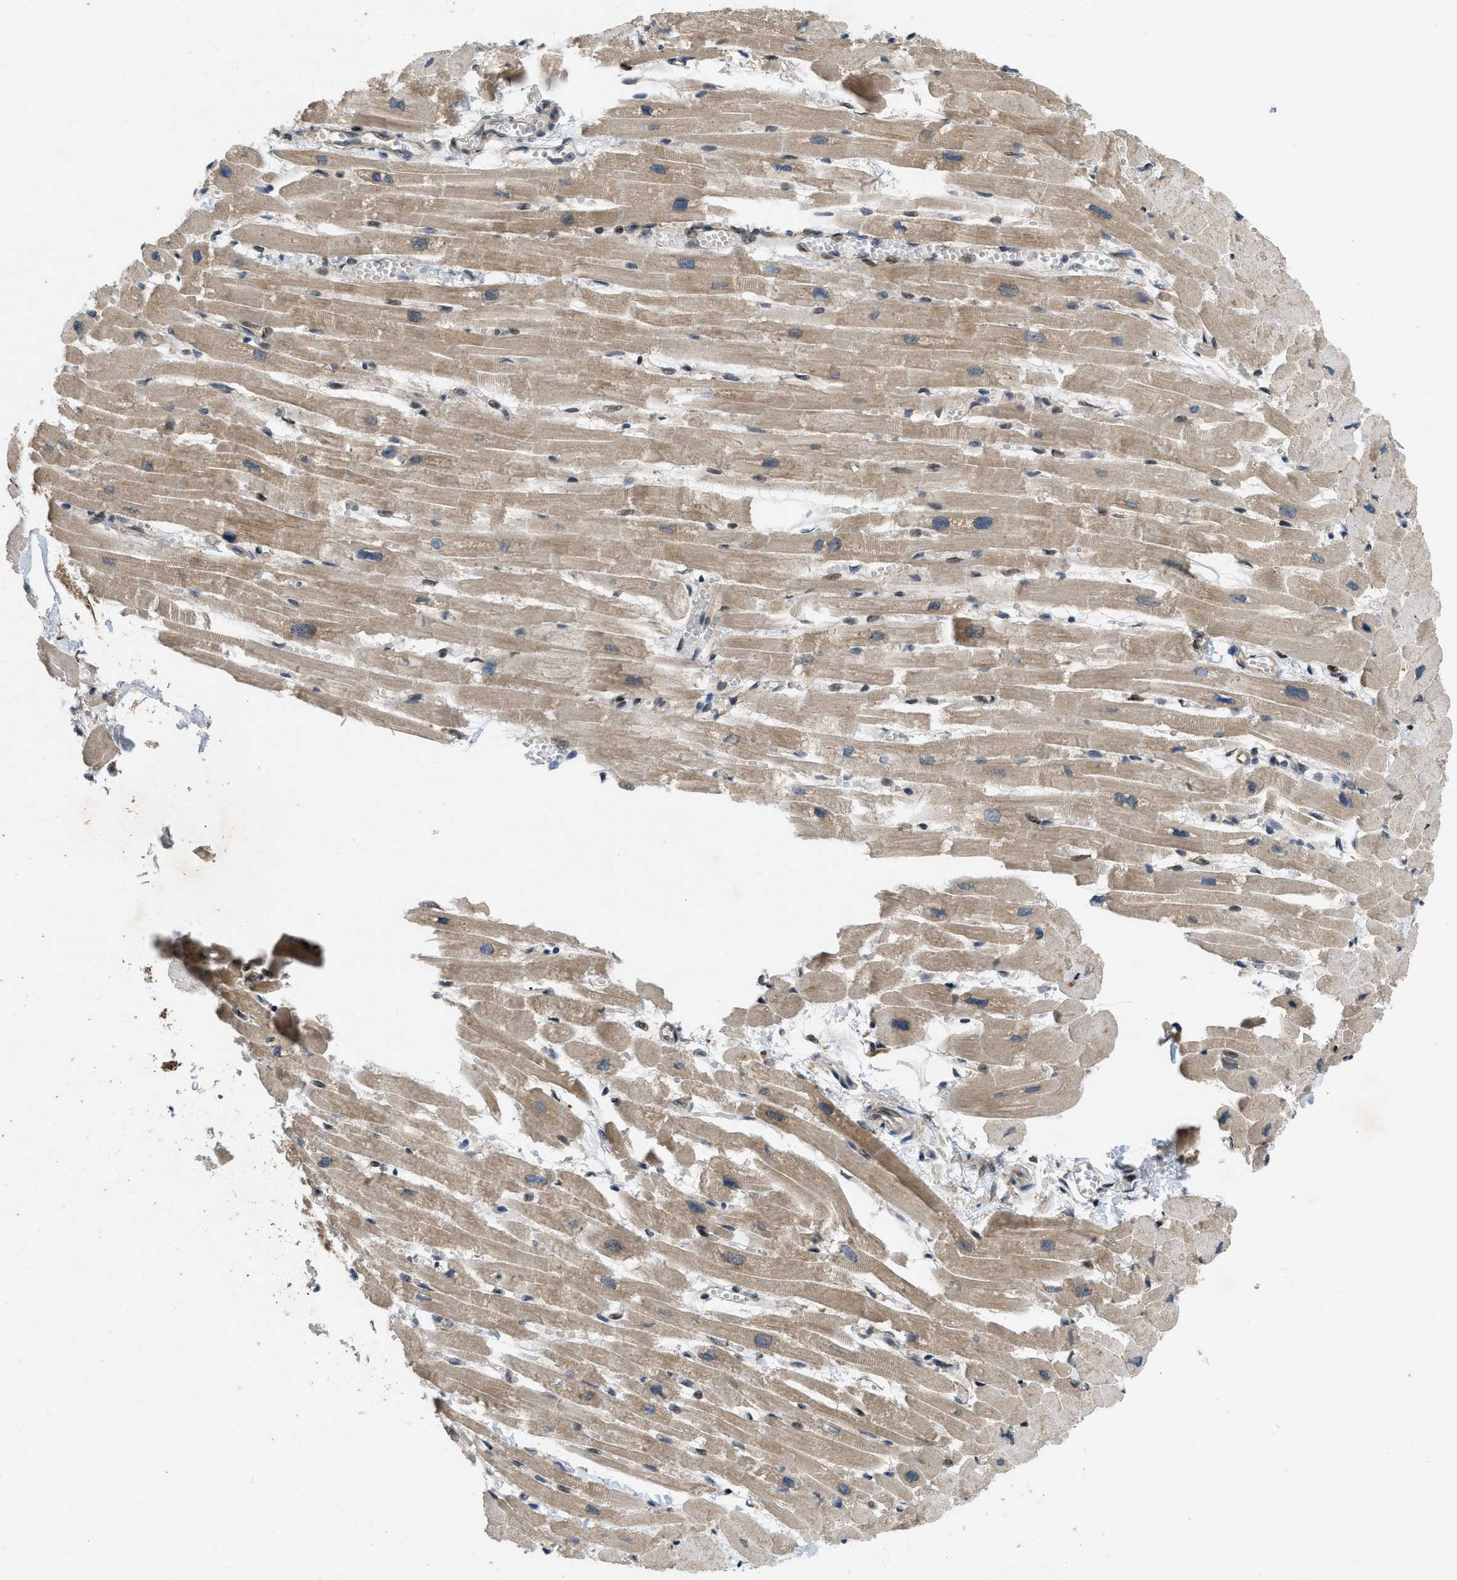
{"staining": {"intensity": "moderate", "quantity": "25%-75%", "location": "cytoplasmic/membranous"}, "tissue": "heart muscle", "cell_type": "Cardiomyocytes", "image_type": "normal", "snomed": [{"axis": "morphology", "description": "Normal tissue, NOS"}, {"axis": "topography", "description": "Heart"}], "caption": "Protein staining demonstrates moderate cytoplasmic/membranous expression in about 25%-75% of cardiomyocytes in benign heart muscle.", "gene": "IFNLR1", "patient": {"sex": "female", "age": 54}}